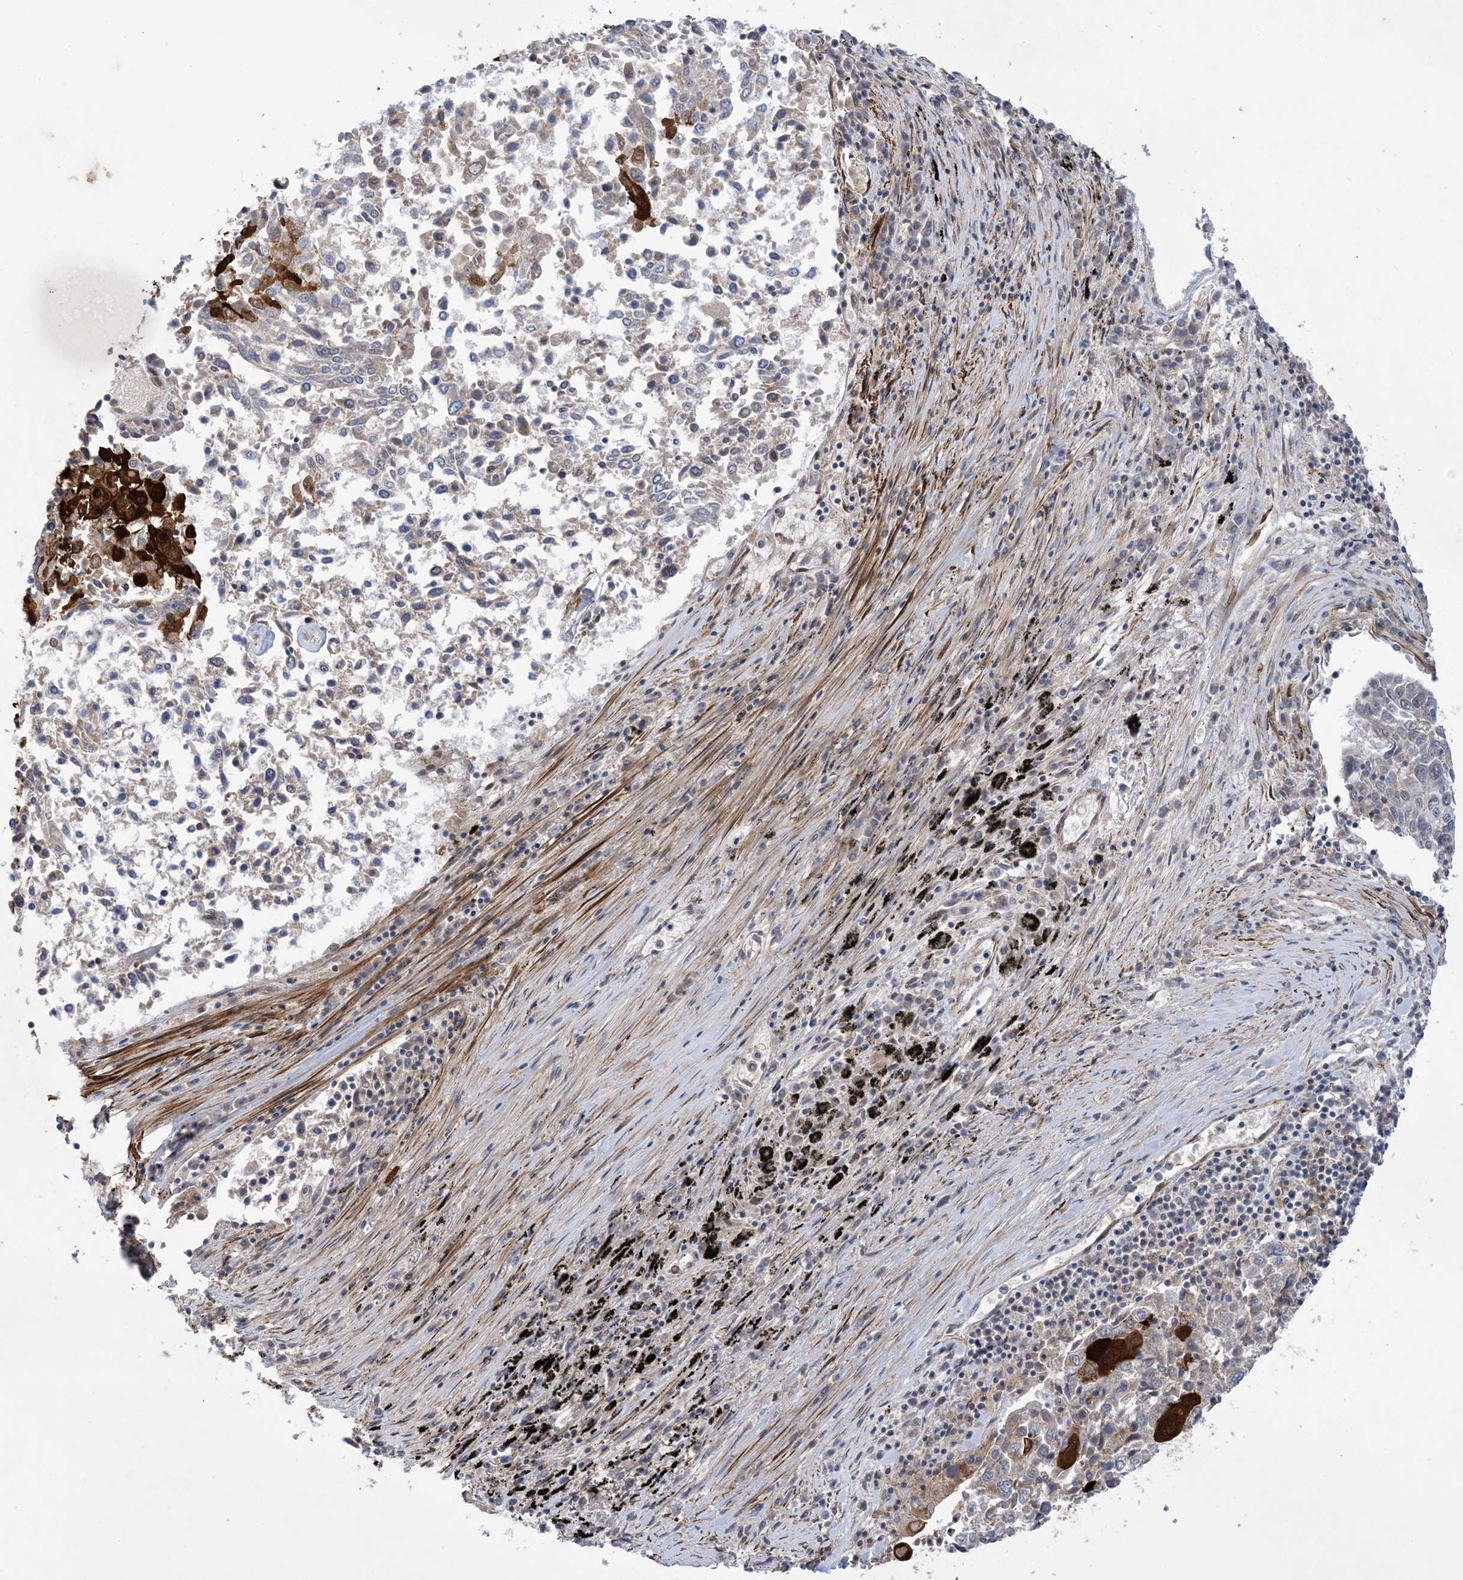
{"staining": {"intensity": "strong", "quantity": "<25%", "location": "cytoplasmic/membranous,nuclear"}, "tissue": "lung cancer", "cell_type": "Tumor cells", "image_type": "cancer", "snomed": [{"axis": "morphology", "description": "Squamous cell carcinoma, NOS"}, {"axis": "topography", "description": "Lung"}], "caption": "Human lung squamous cell carcinoma stained with a protein marker demonstrates strong staining in tumor cells.", "gene": "ZNF8", "patient": {"sex": "male", "age": 65}}